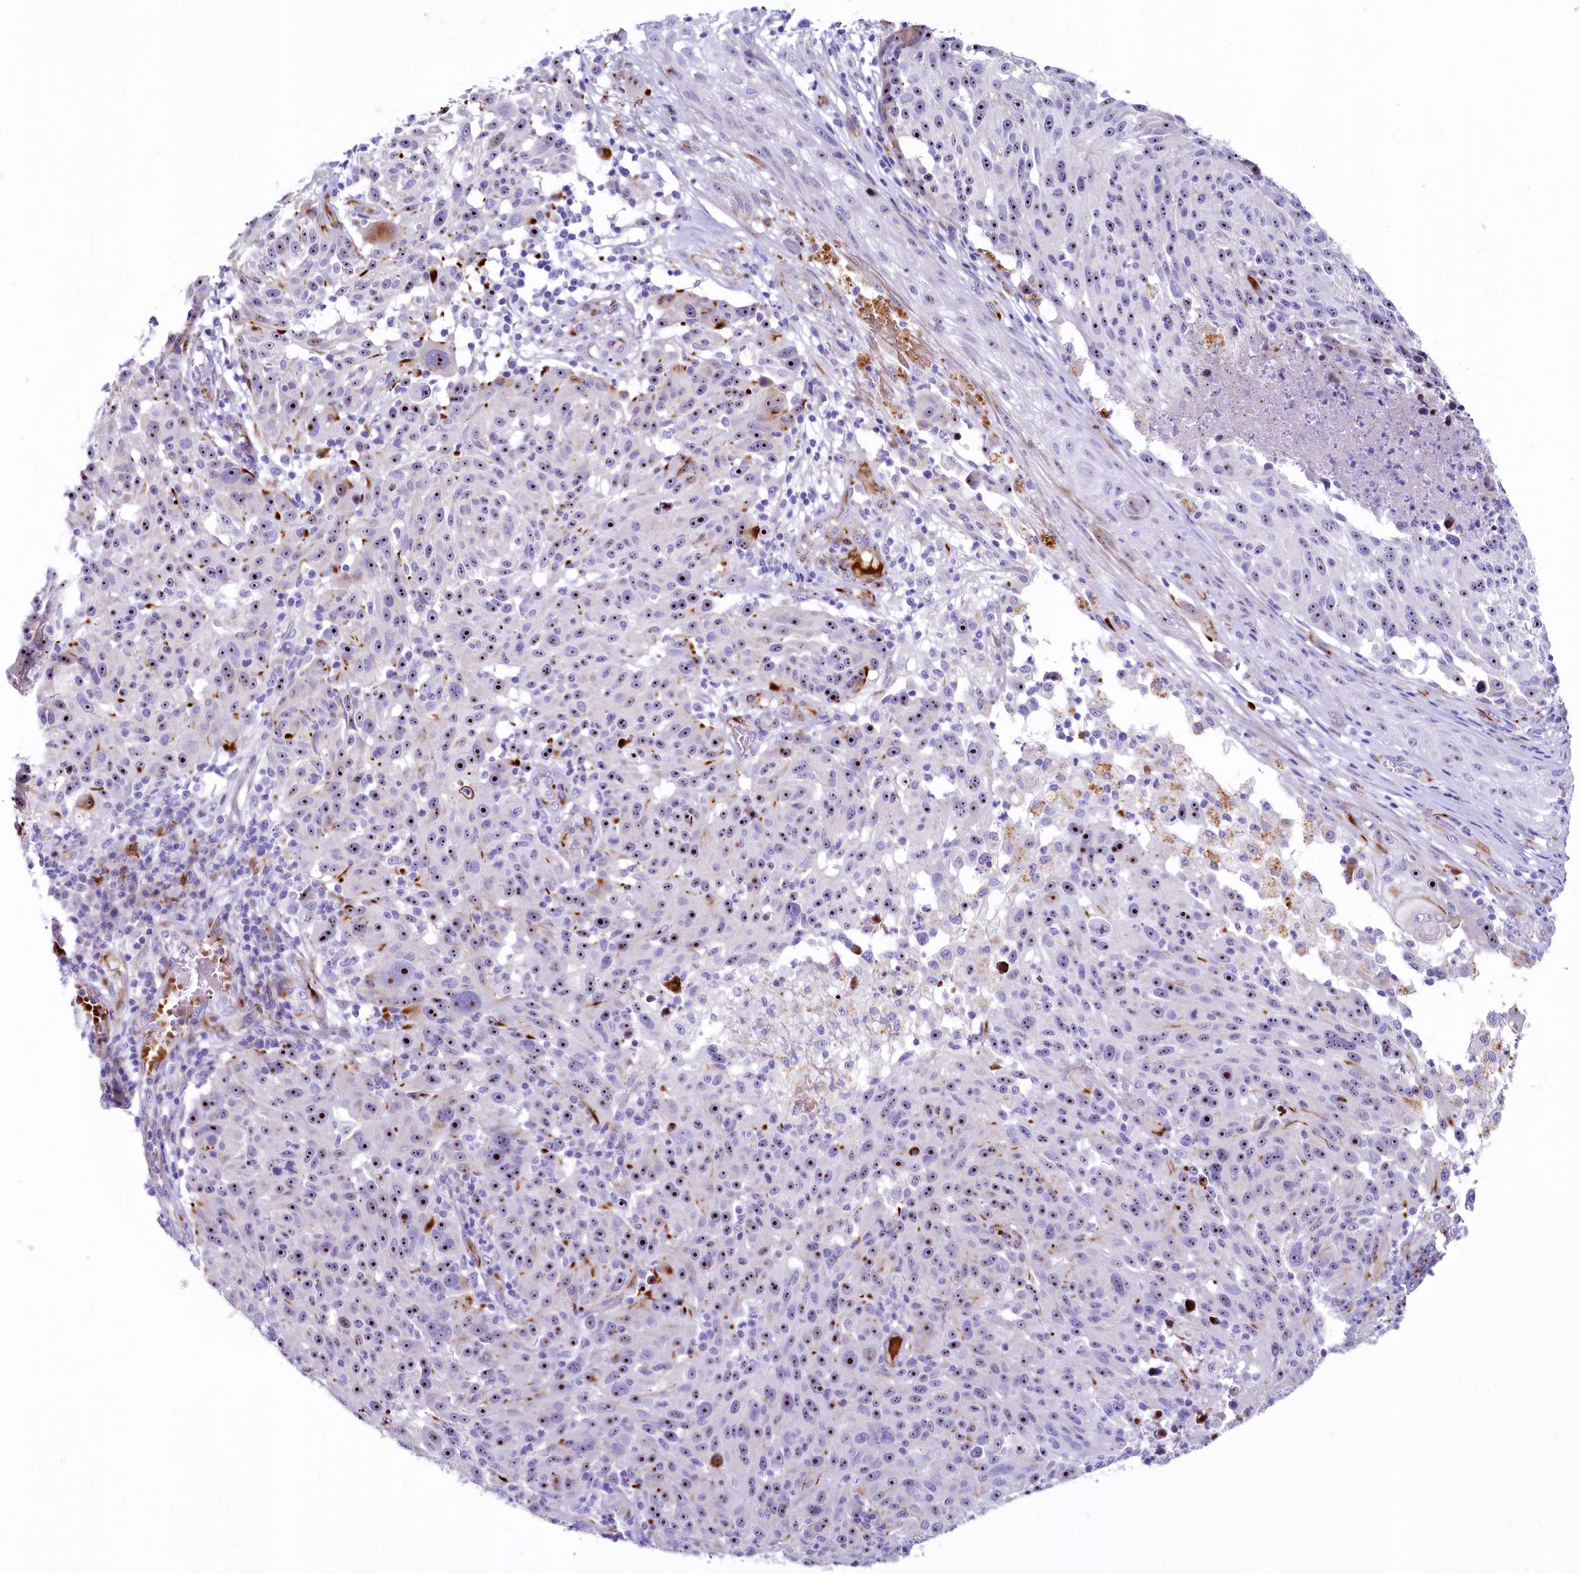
{"staining": {"intensity": "strong", "quantity": "25%-75%", "location": "nuclear"}, "tissue": "melanoma", "cell_type": "Tumor cells", "image_type": "cancer", "snomed": [{"axis": "morphology", "description": "Malignant melanoma, NOS"}, {"axis": "topography", "description": "Skin"}], "caption": "Strong nuclear staining is seen in about 25%-75% of tumor cells in malignant melanoma. (DAB = brown stain, brightfield microscopy at high magnification).", "gene": "SH3TC2", "patient": {"sex": "male", "age": 53}}